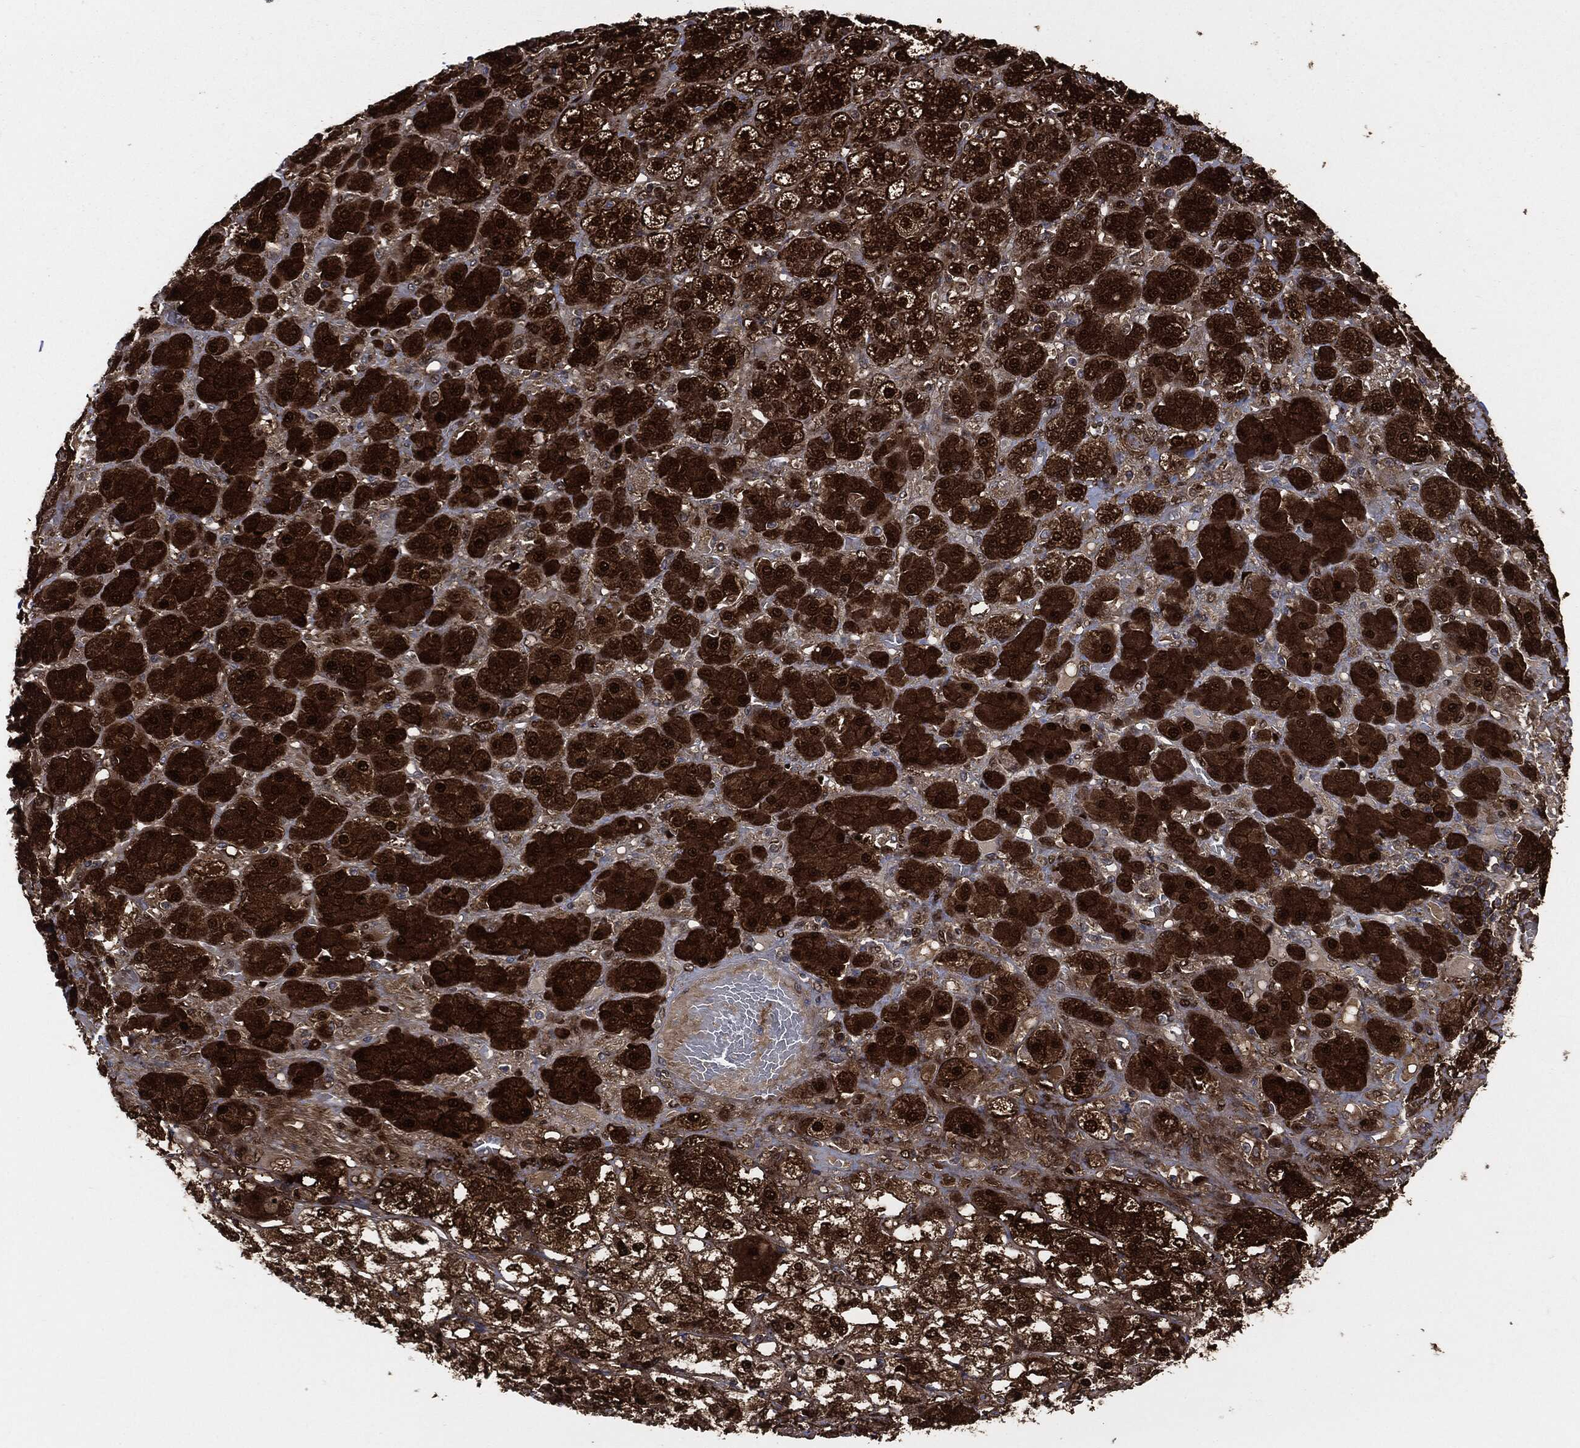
{"staining": {"intensity": "strong", "quantity": ">75%", "location": "cytoplasmic/membranous,nuclear"}, "tissue": "adrenal gland", "cell_type": "Glandular cells", "image_type": "normal", "snomed": [{"axis": "morphology", "description": "Normal tissue, NOS"}, {"axis": "topography", "description": "Adrenal gland"}], "caption": "Immunohistochemical staining of benign human adrenal gland exhibits high levels of strong cytoplasmic/membranous,nuclear expression in about >75% of glandular cells. (Brightfield microscopy of DAB IHC at high magnification).", "gene": "DCTN1", "patient": {"sex": "male", "age": 70}}